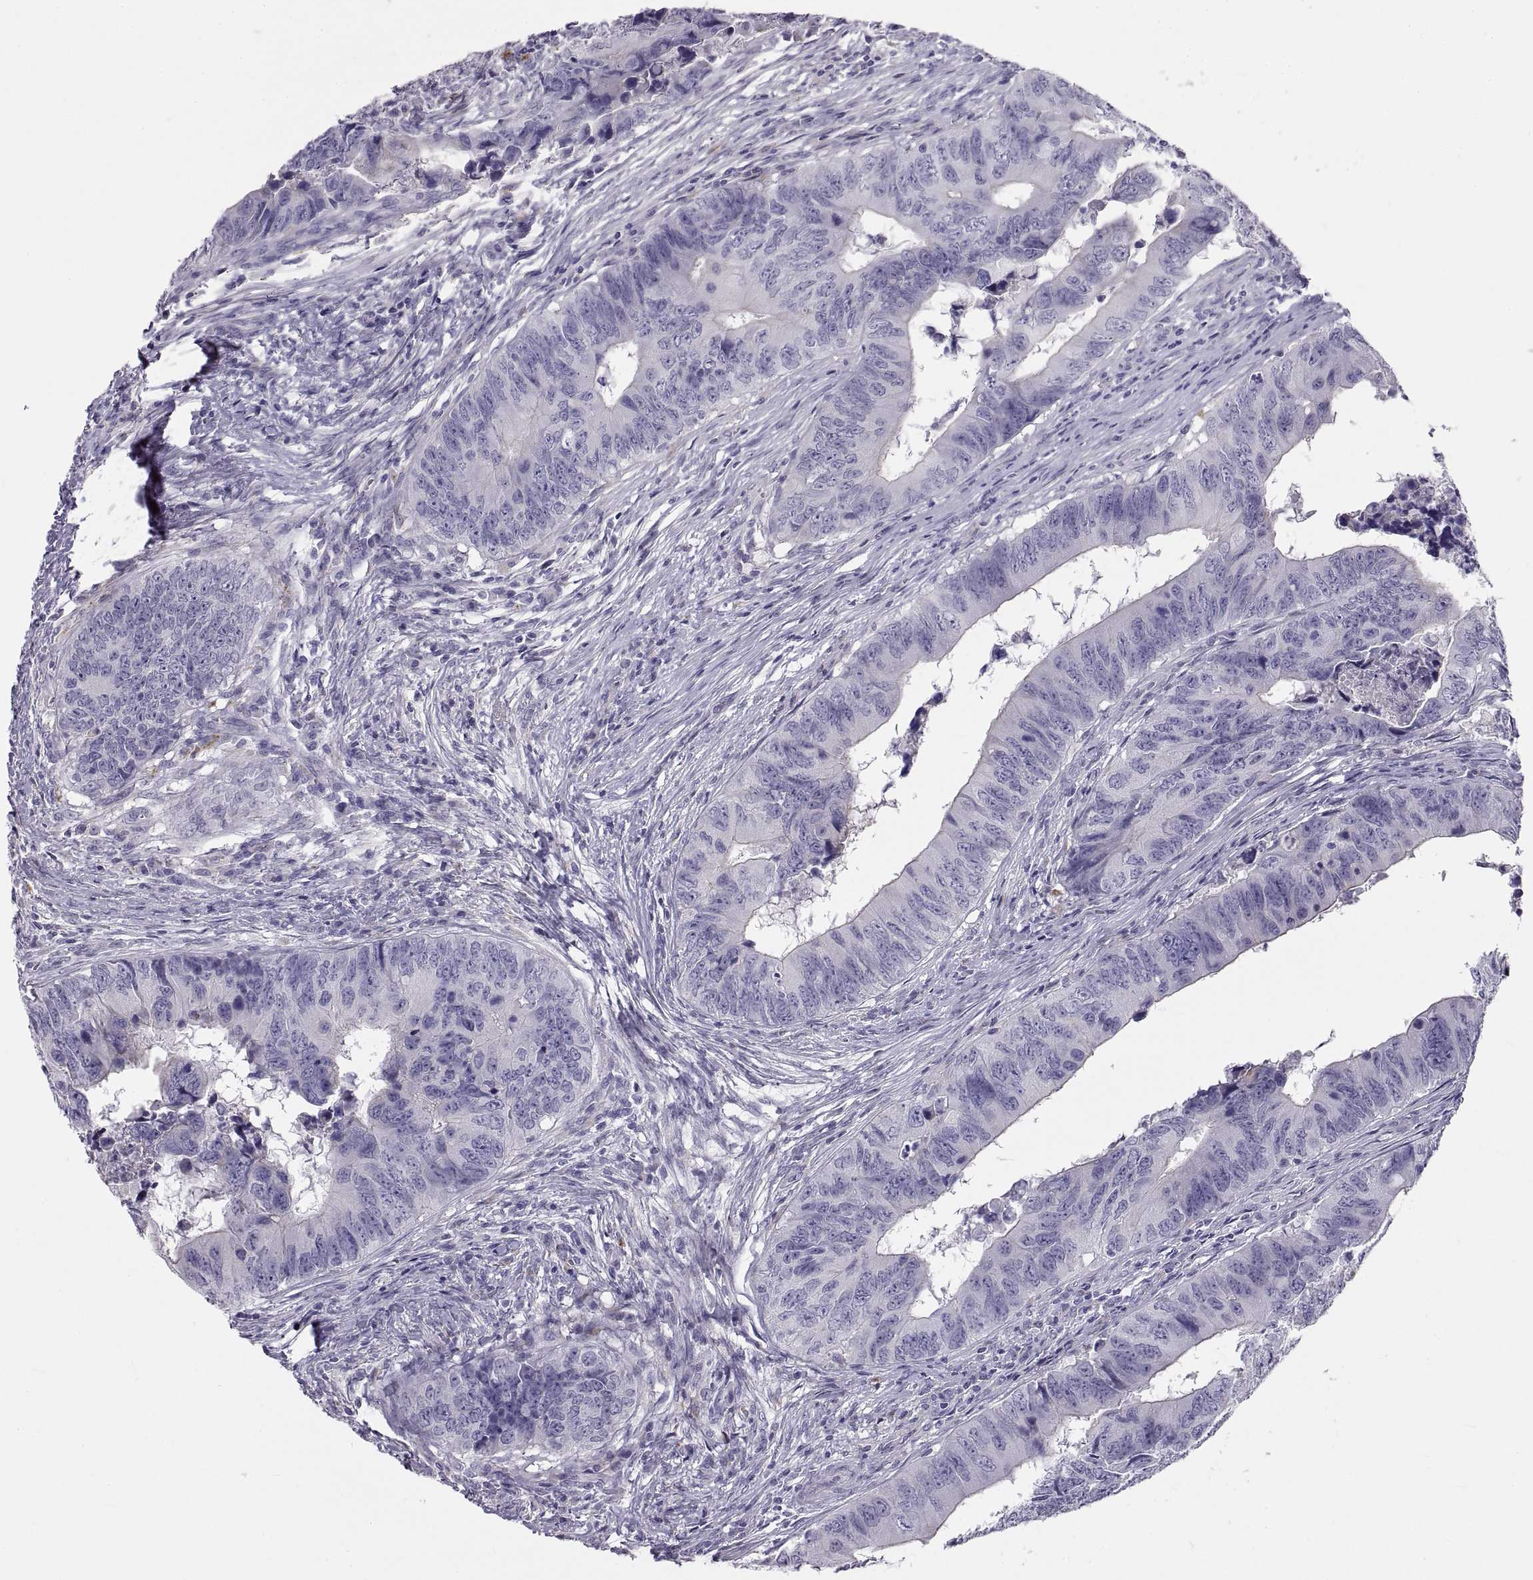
{"staining": {"intensity": "negative", "quantity": "none", "location": "none"}, "tissue": "colorectal cancer", "cell_type": "Tumor cells", "image_type": "cancer", "snomed": [{"axis": "morphology", "description": "Adenocarcinoma, NOS"}, {"axis": "topography", "description": "Colon"}], "caption": "IHC image of colorectal cancer stained for a protein (brown), which shows no staining in tumor cells. (DAB (3,3'-diaminobenzidine) IHC, high magnification).", "gene": "CRYBB3", "patient": {"sex": "female", "age": 82}}